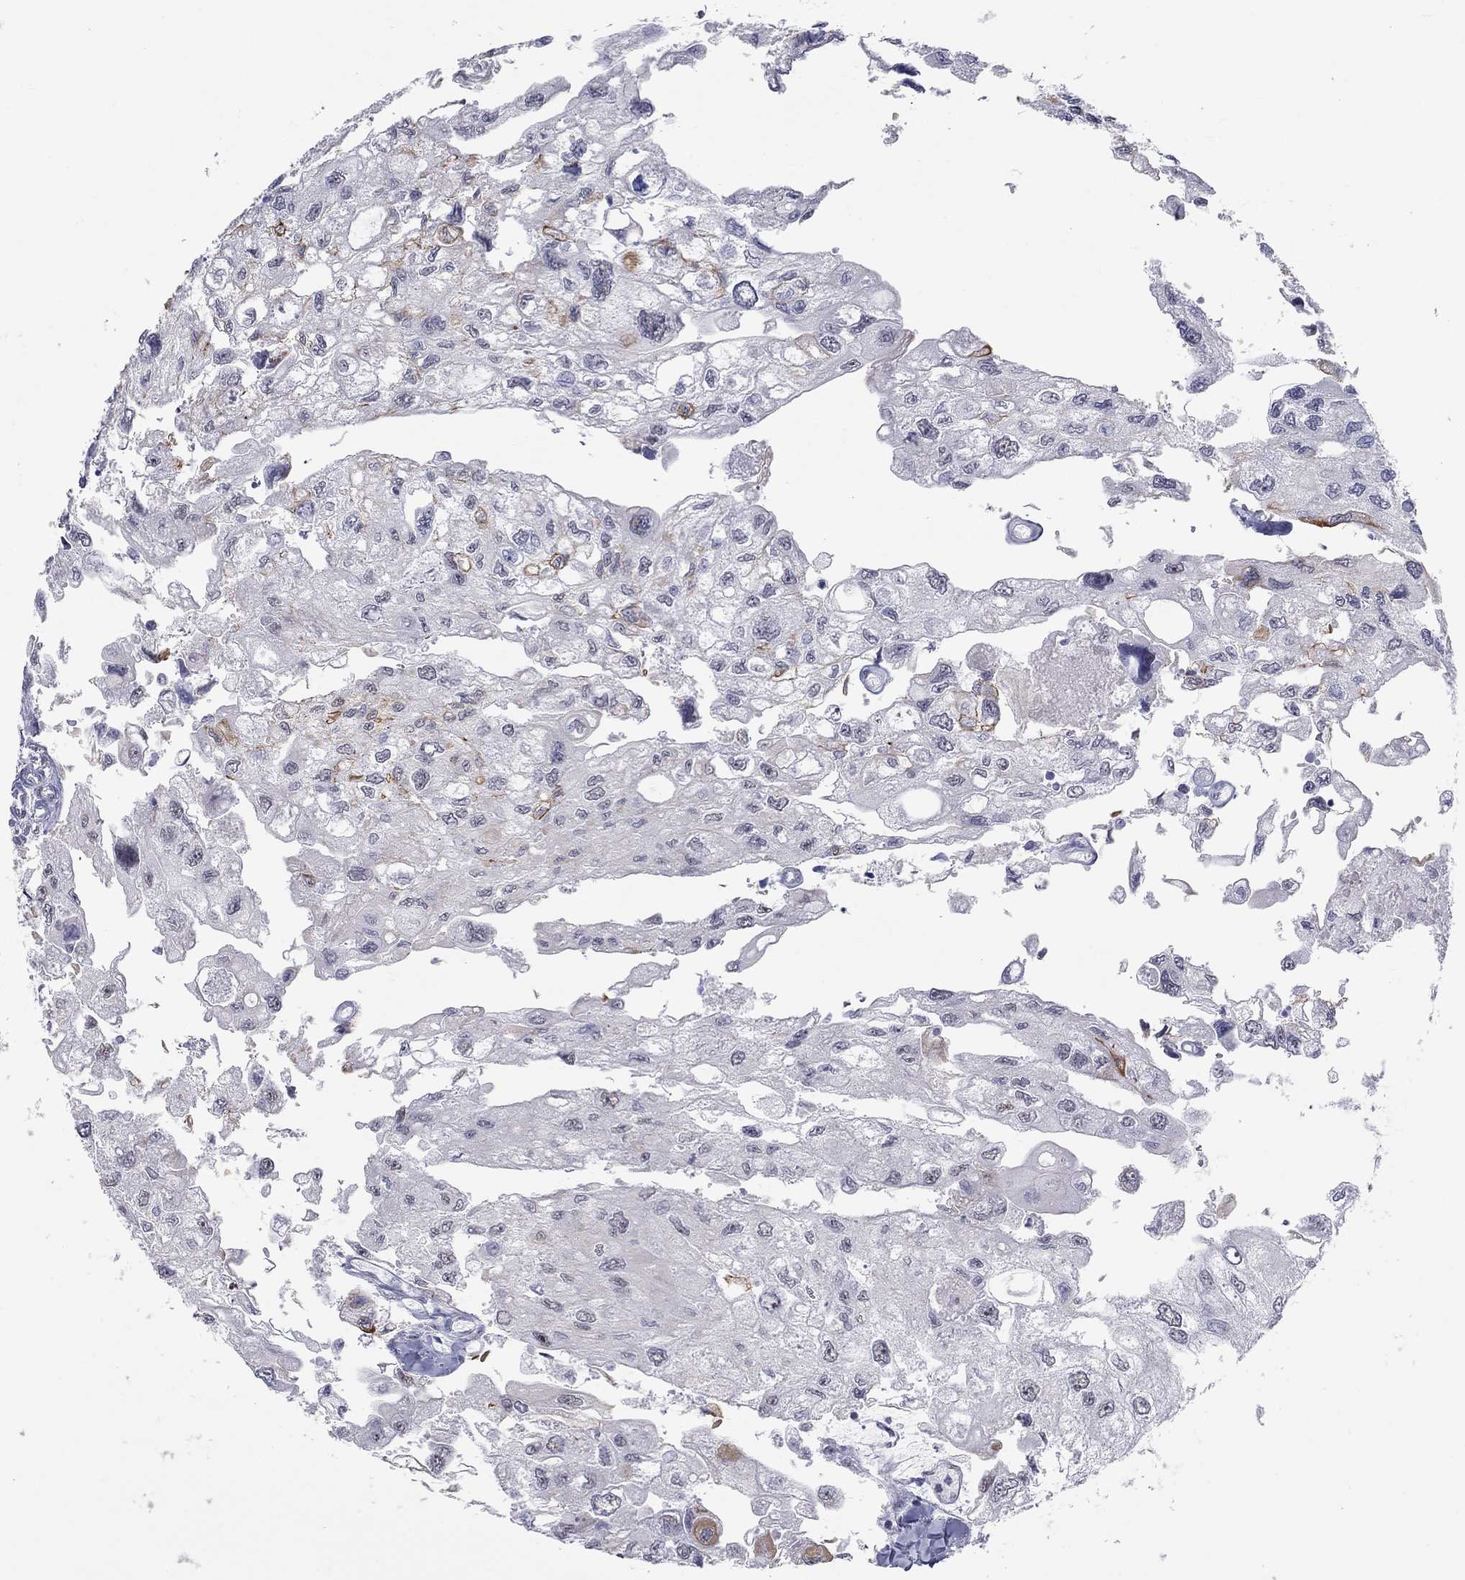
{"staining": {"intensity": "negative", "quantity": "none", "location": "none"}, "tissue": "urothelial cancer", "cell_type": "Tumor cells", "image_type": "cancer", "snomed": [{"axis": "morphology", "description": "Urothelial carcinoma, High grade"}, {"axis": "topography", "description": "Urinary bladder"}], "caption": "Urothelial cancer stained for a protein using immunohistochemistry reveals no staining tumor cells.", "gene": "KRT75", "patient": {"sex": "male", "age": 59}}